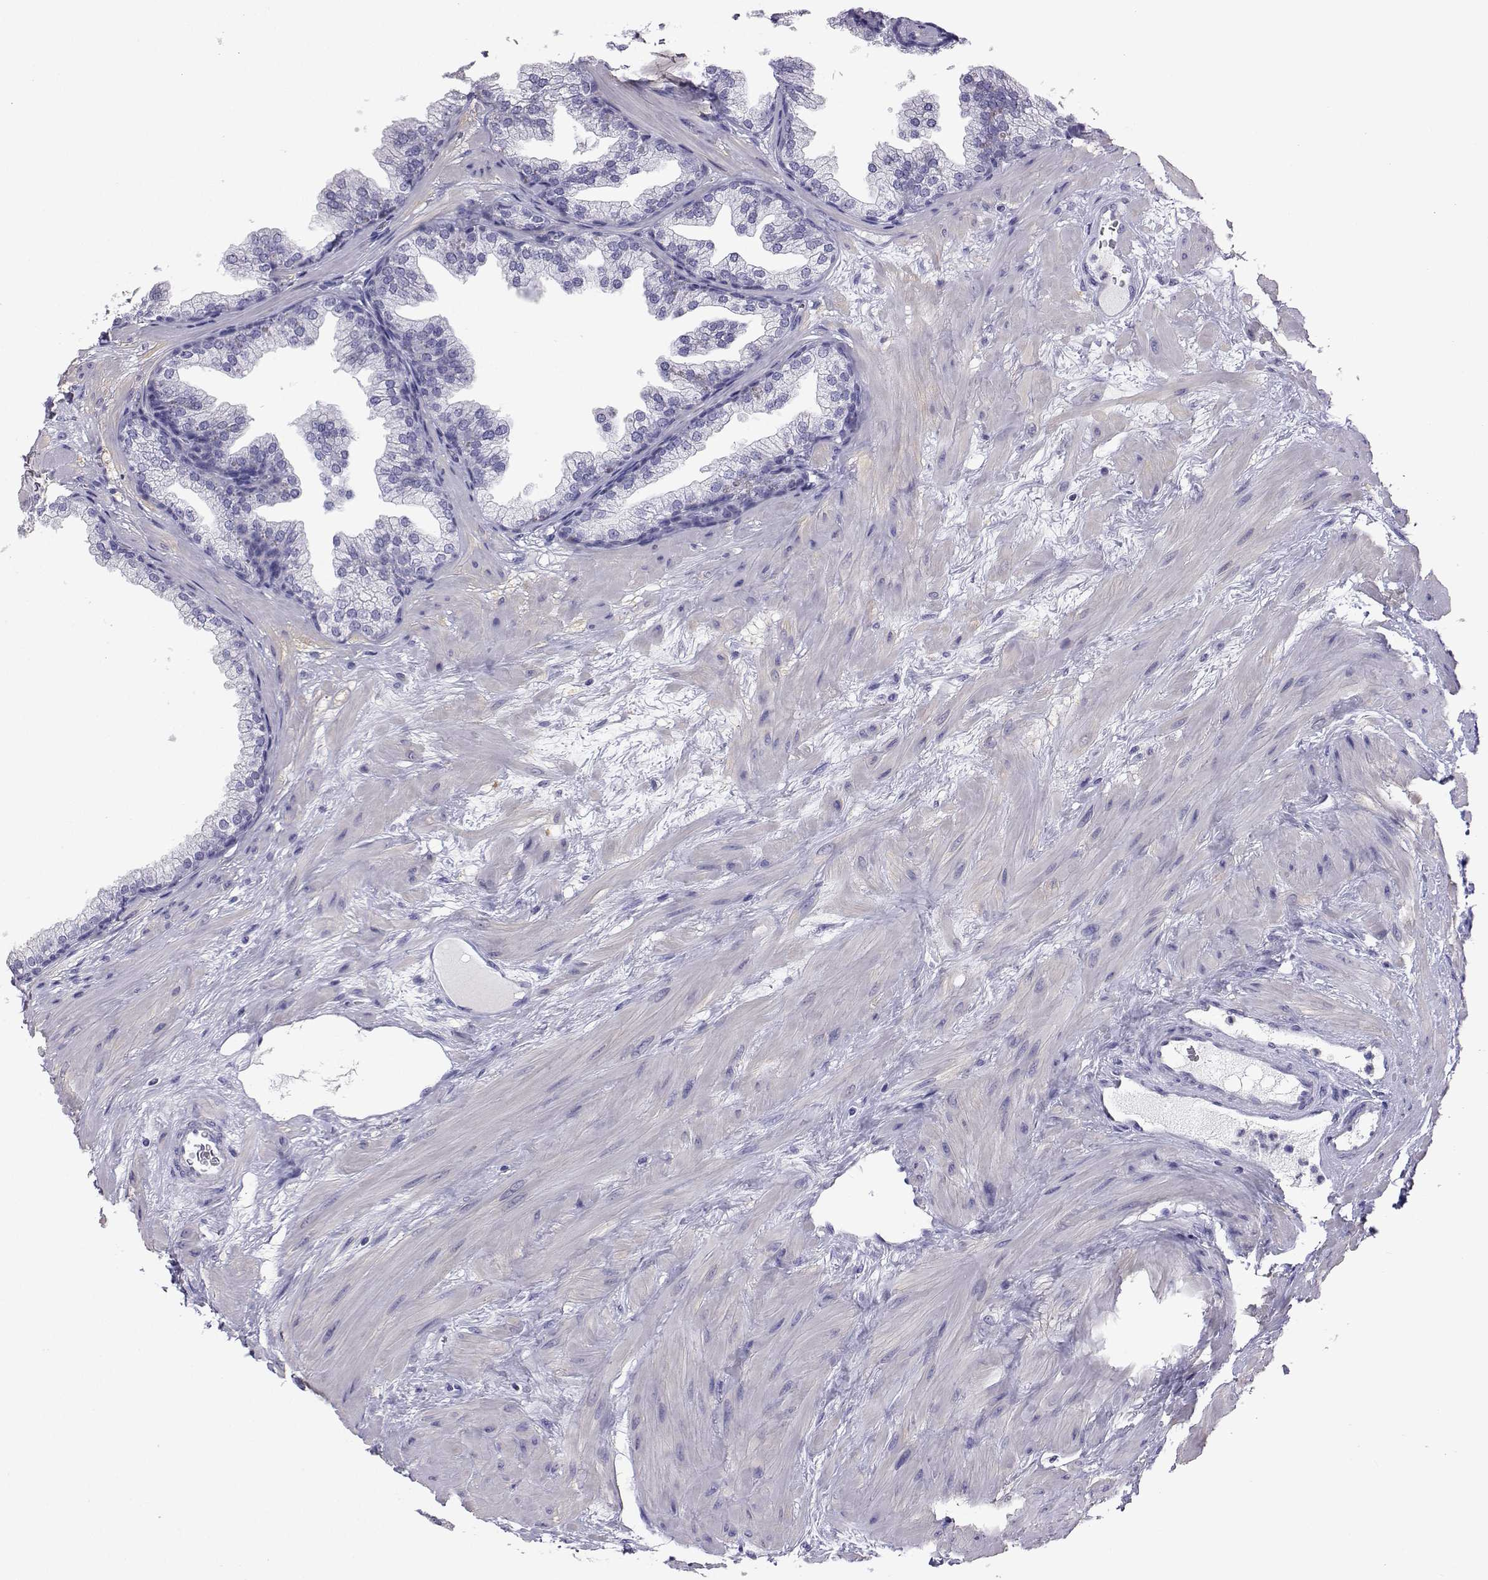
{"staining": {"intensity": "negative", "quantity": "none", "location": "none"}, "tissue": "prostate", "cell_type": "Glandular cells", "image_type": "normal", "snomed": [{"axis": "morphology", "description": "Normal tissue, NOS"}, {"axis": "topography", "description": "Prostate"}], "caption": "Immunohistochemistry of normal human prostate demonstrates no staining in glandular cells.", "gene": "PLIN4", "patient": {"sex": "male", "age": 37}}